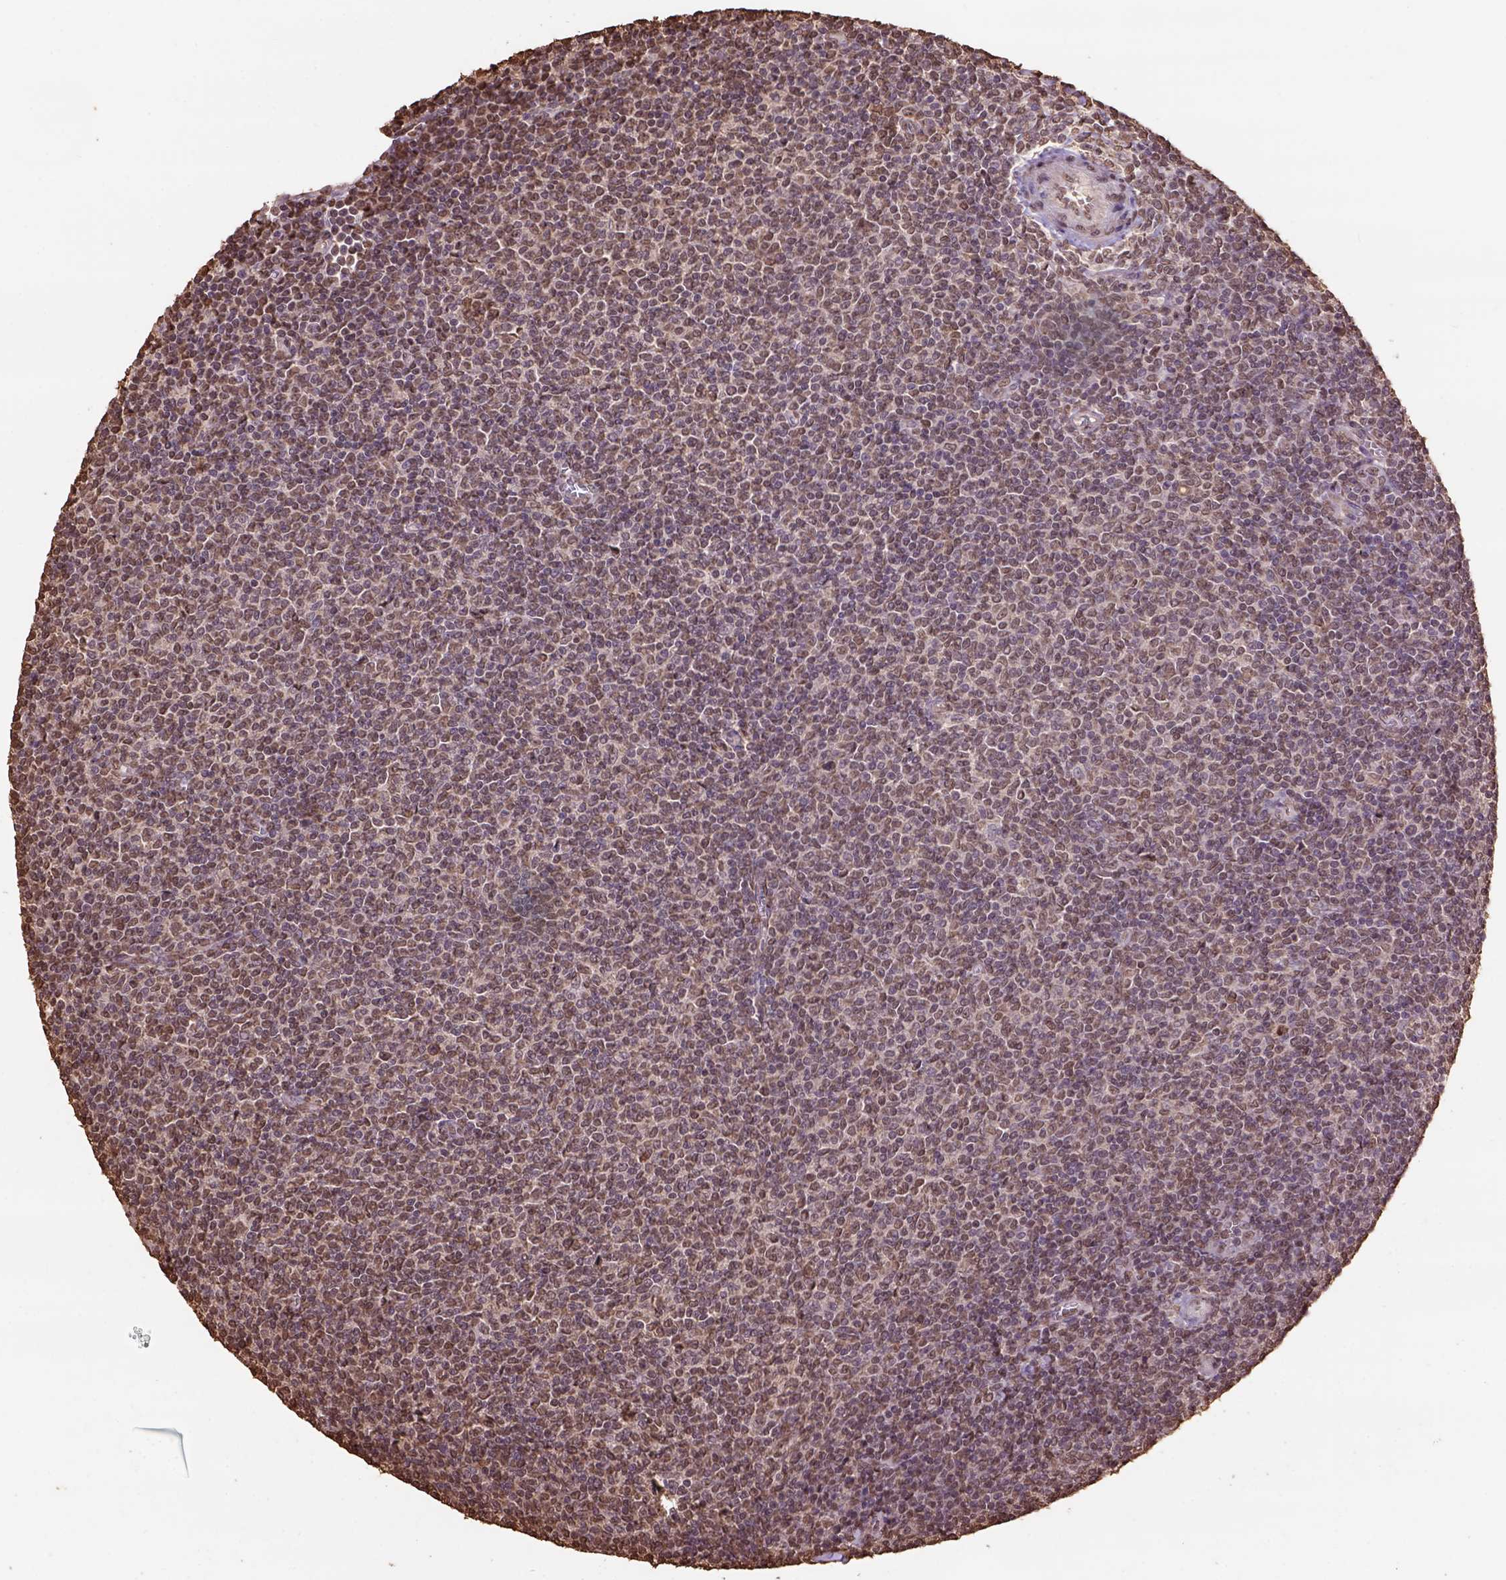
{"staining": {"intensity": "moderate", "quantity": ">75%", "location": "nuclear"}, "tissue": "lymphoma", "cell_type": "Tumor cells", "image_type": "cancer", "snomed": [{"axis": "morphology", "description": "Malignant lymphoma, non-Hodgkin's type, Low grade"}, {"axis": "topography", "description": "Lymph node"}], "caption": "A brown stain labels moderate nuclear positivity of a protein in malignant lymphoma, non-Hodgkin's type (low-grade) tumor cells. (DAB = brown stain, brightfield microscopy at high magnification).", "gene": "CSTF2T", "patient": {"sex": "male", "age": 52}}